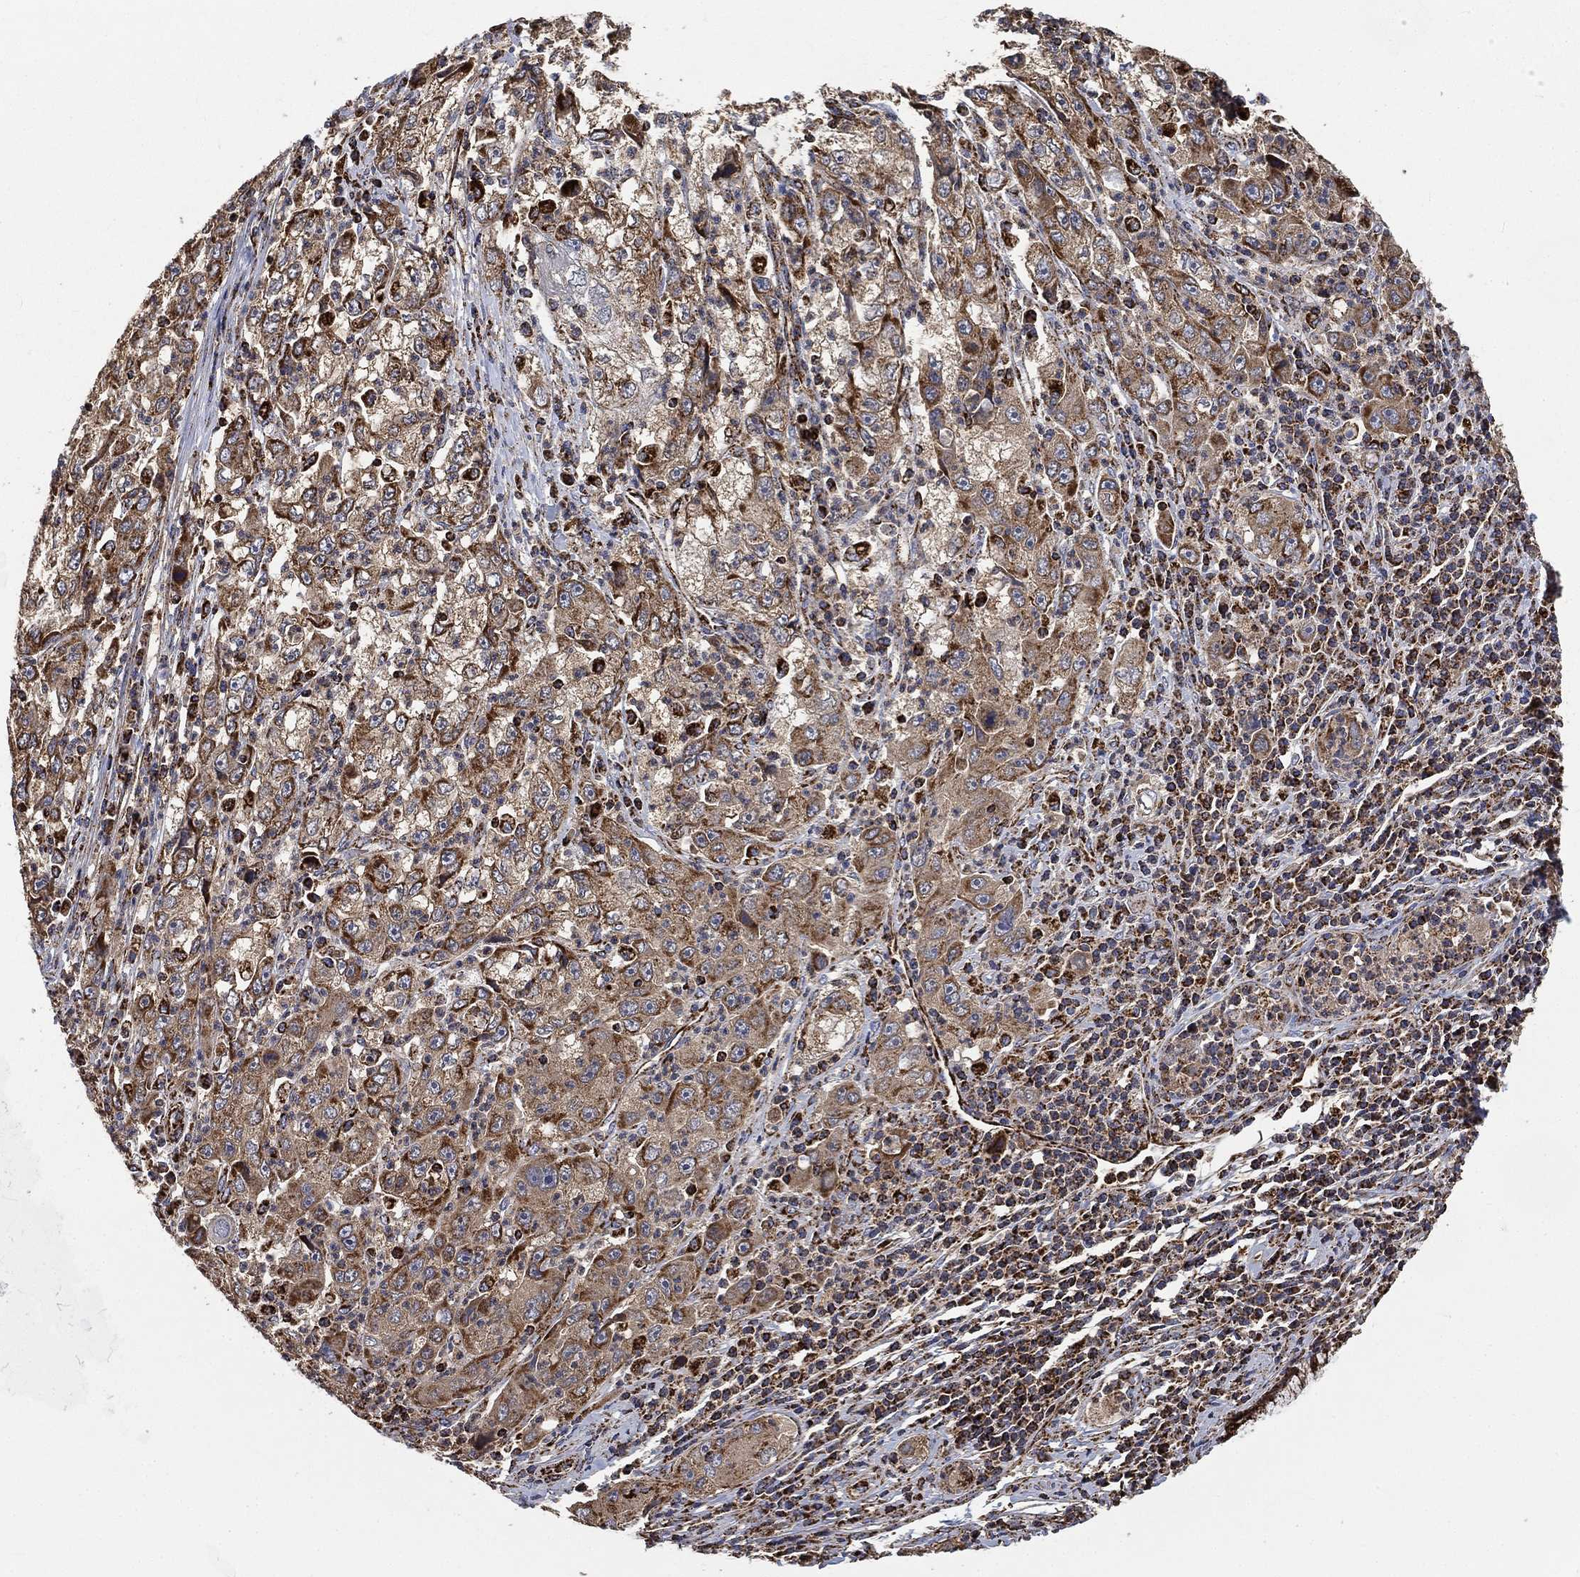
{"staining": {"intensity": "moderate", "quantity": ">75%", "location": "cytoplasmic/membranous"}, "tissue": "cervical cancer", "cell_type": "Tumor cells", "image_type": "cancer", "snomed": [{"axis": "morphology", "description": "Squamous cell carcinoma, NOS"}, {"axis": "topography", "description": "Cervix"}], "caption": "Squamous cell carcinoma (cervical) was stained to show a protein in brown. There is medium levels of moderate cytoplasmic/membranous positivity in about >75% of tumor cells. Ihc stains the protein in brown and the nuclei are stained blue.", "gene": "SLC38A7", "patient": {"sex": "female", "age": 36}}